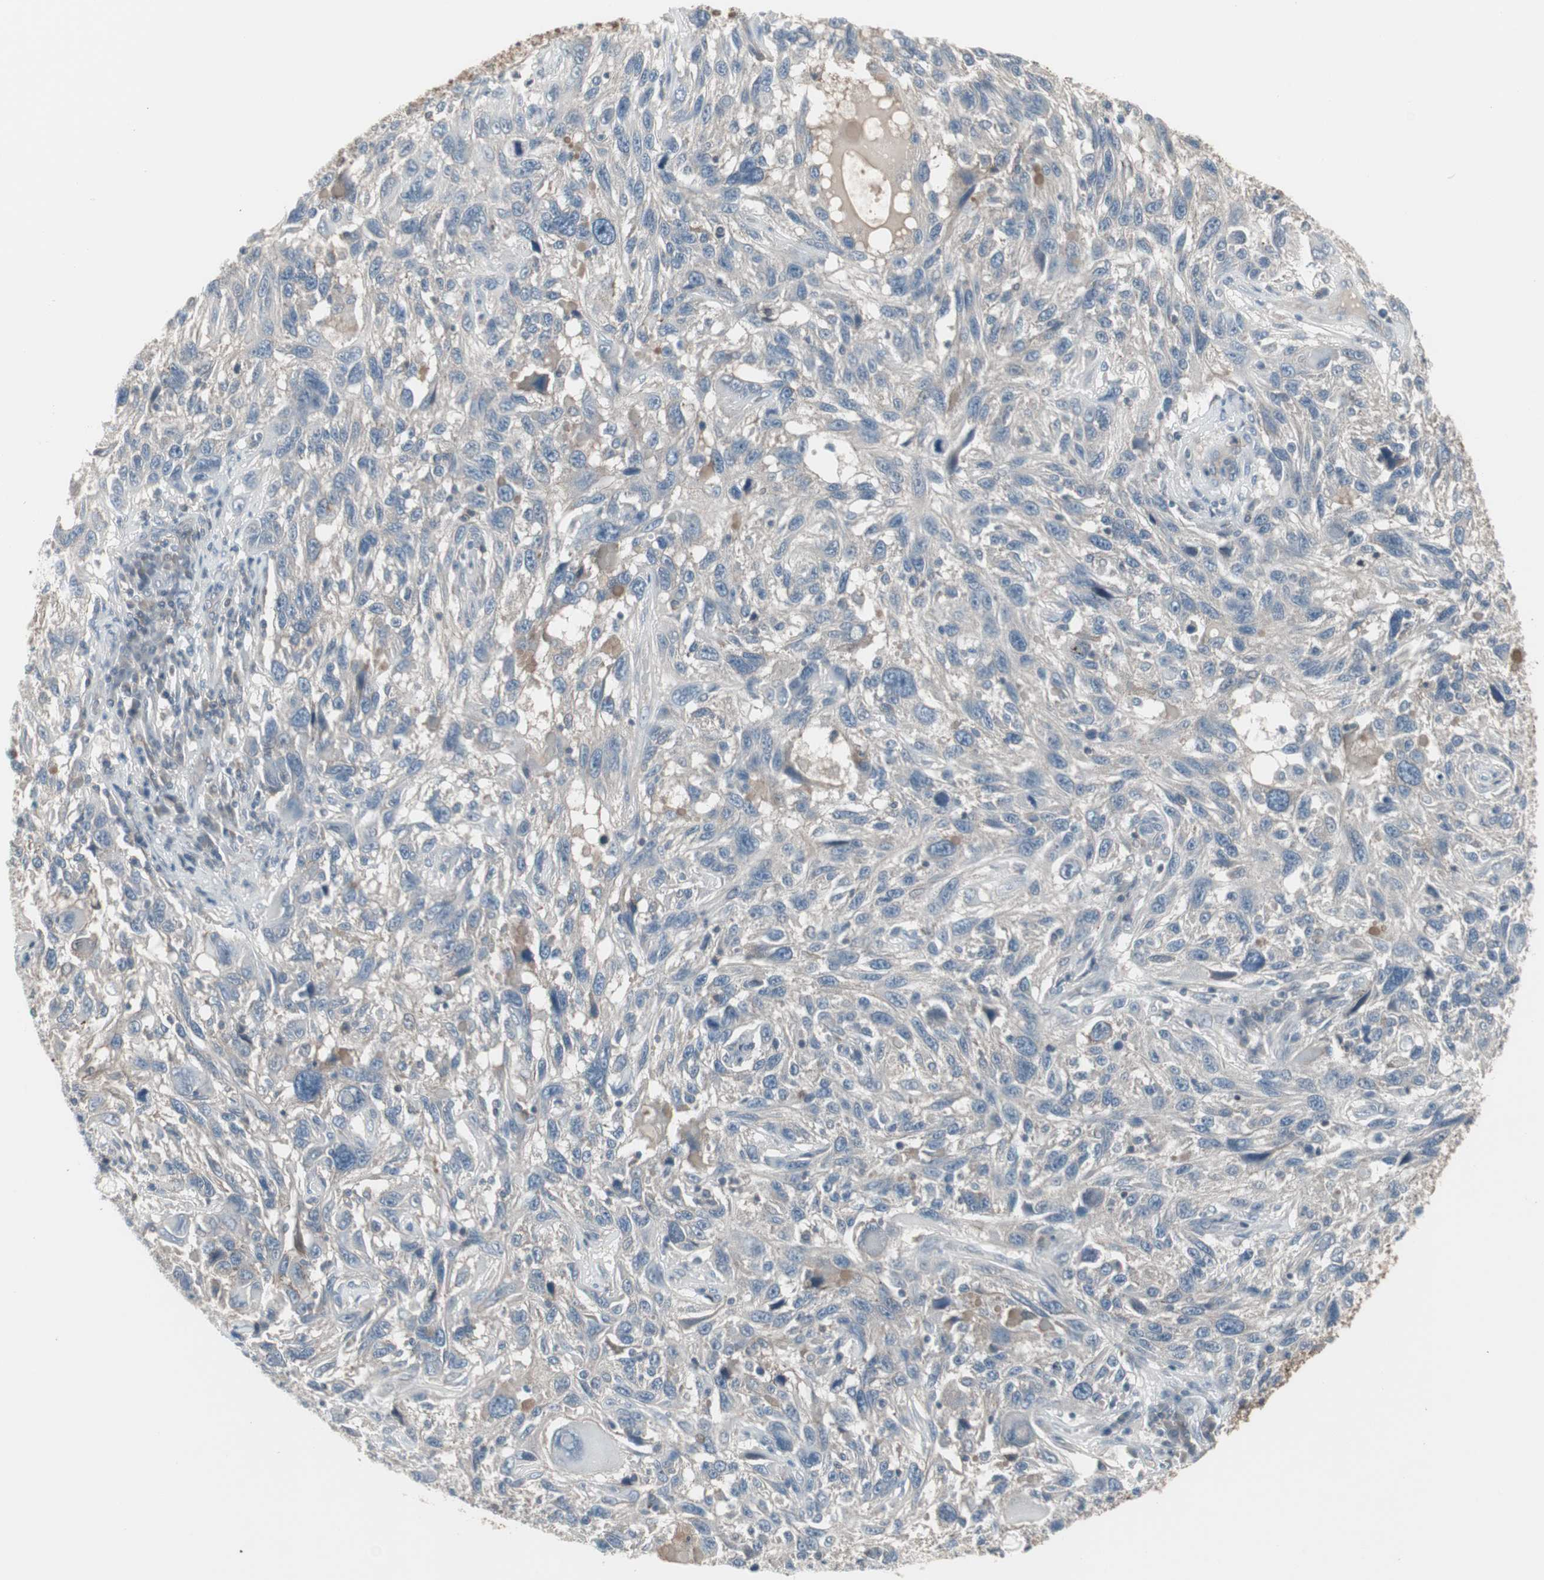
{"staining": {"intensity": "weak", "quantity": "<25%", "location": "cytoplasmic/membranous"}, "tissue": "melanoma", "cell_type": "Tumor cells", "image_type": "cancer", "snomed": [{"axis": "morphology", "description": "Malignant melanoma, NOS"}, {"axis": "topography", "description": "Skin"}], "caption": "Immunohistochemical staining of human malignant melanoma reveals no significant staining in tumor cells.", "gene": "ZSCAN32", "patient": {"sex": "male", "age": 53}}